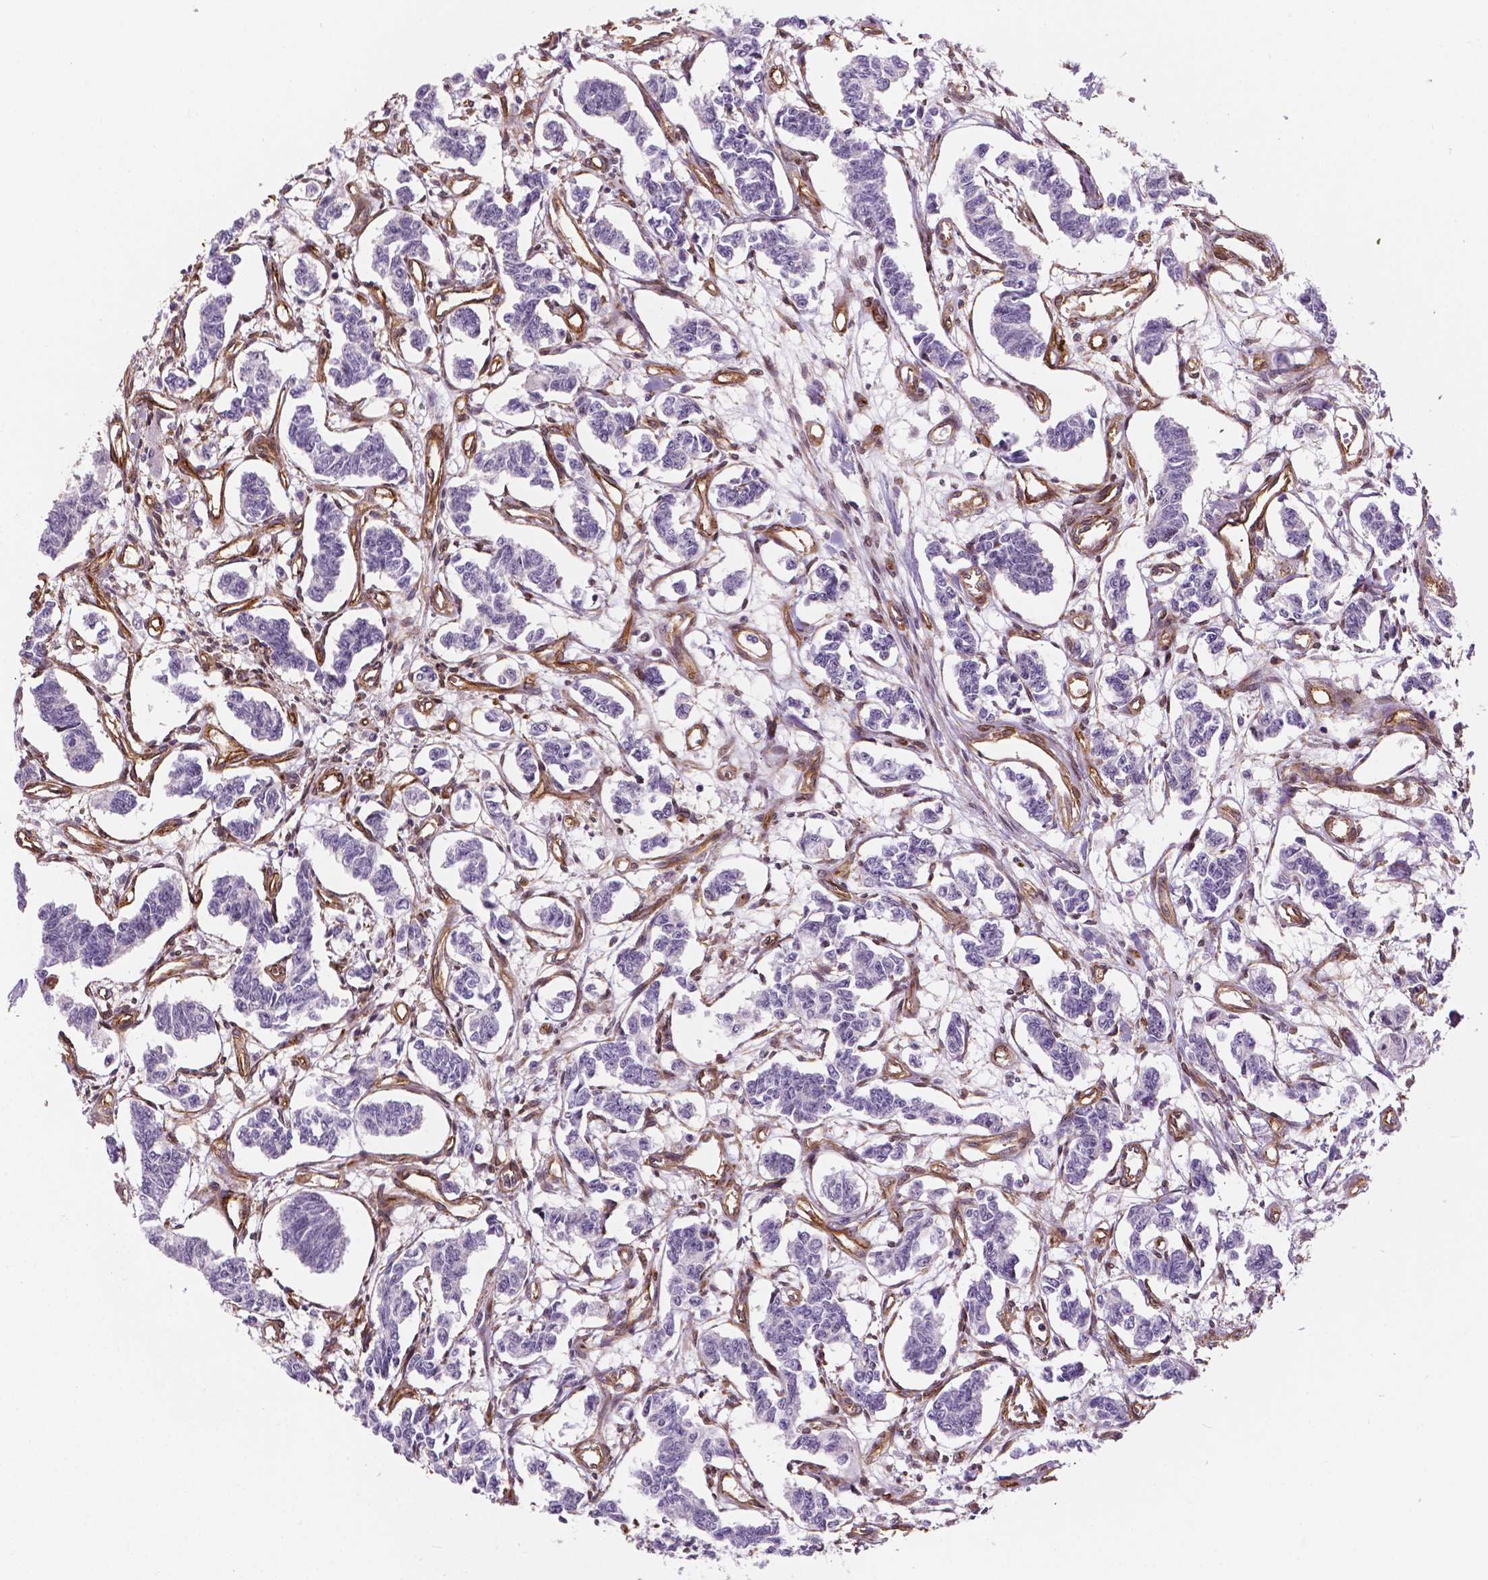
{"staining": {"intensity": "negative", "quantity": "none", "location": "none"}, "tissue": "carcinoid", "cell_type": "Tumor cells", "image_type": "cancer", "snomed": [{"axis": "morphology", "description": "Carcinoid, malignant, NOS"}, {"axis": "topography", "description": "Kidney"}], "caption": "Tumor cells are negative for protein expression in human carcinoid (malignant). (Stains: DAB immunohistochemistry with hematoxylin counter stain, Microscopy: brightfield microscopy at high magnification).", "gene": "EGFL8", "patient": {"sex": "female", "age": 41}}